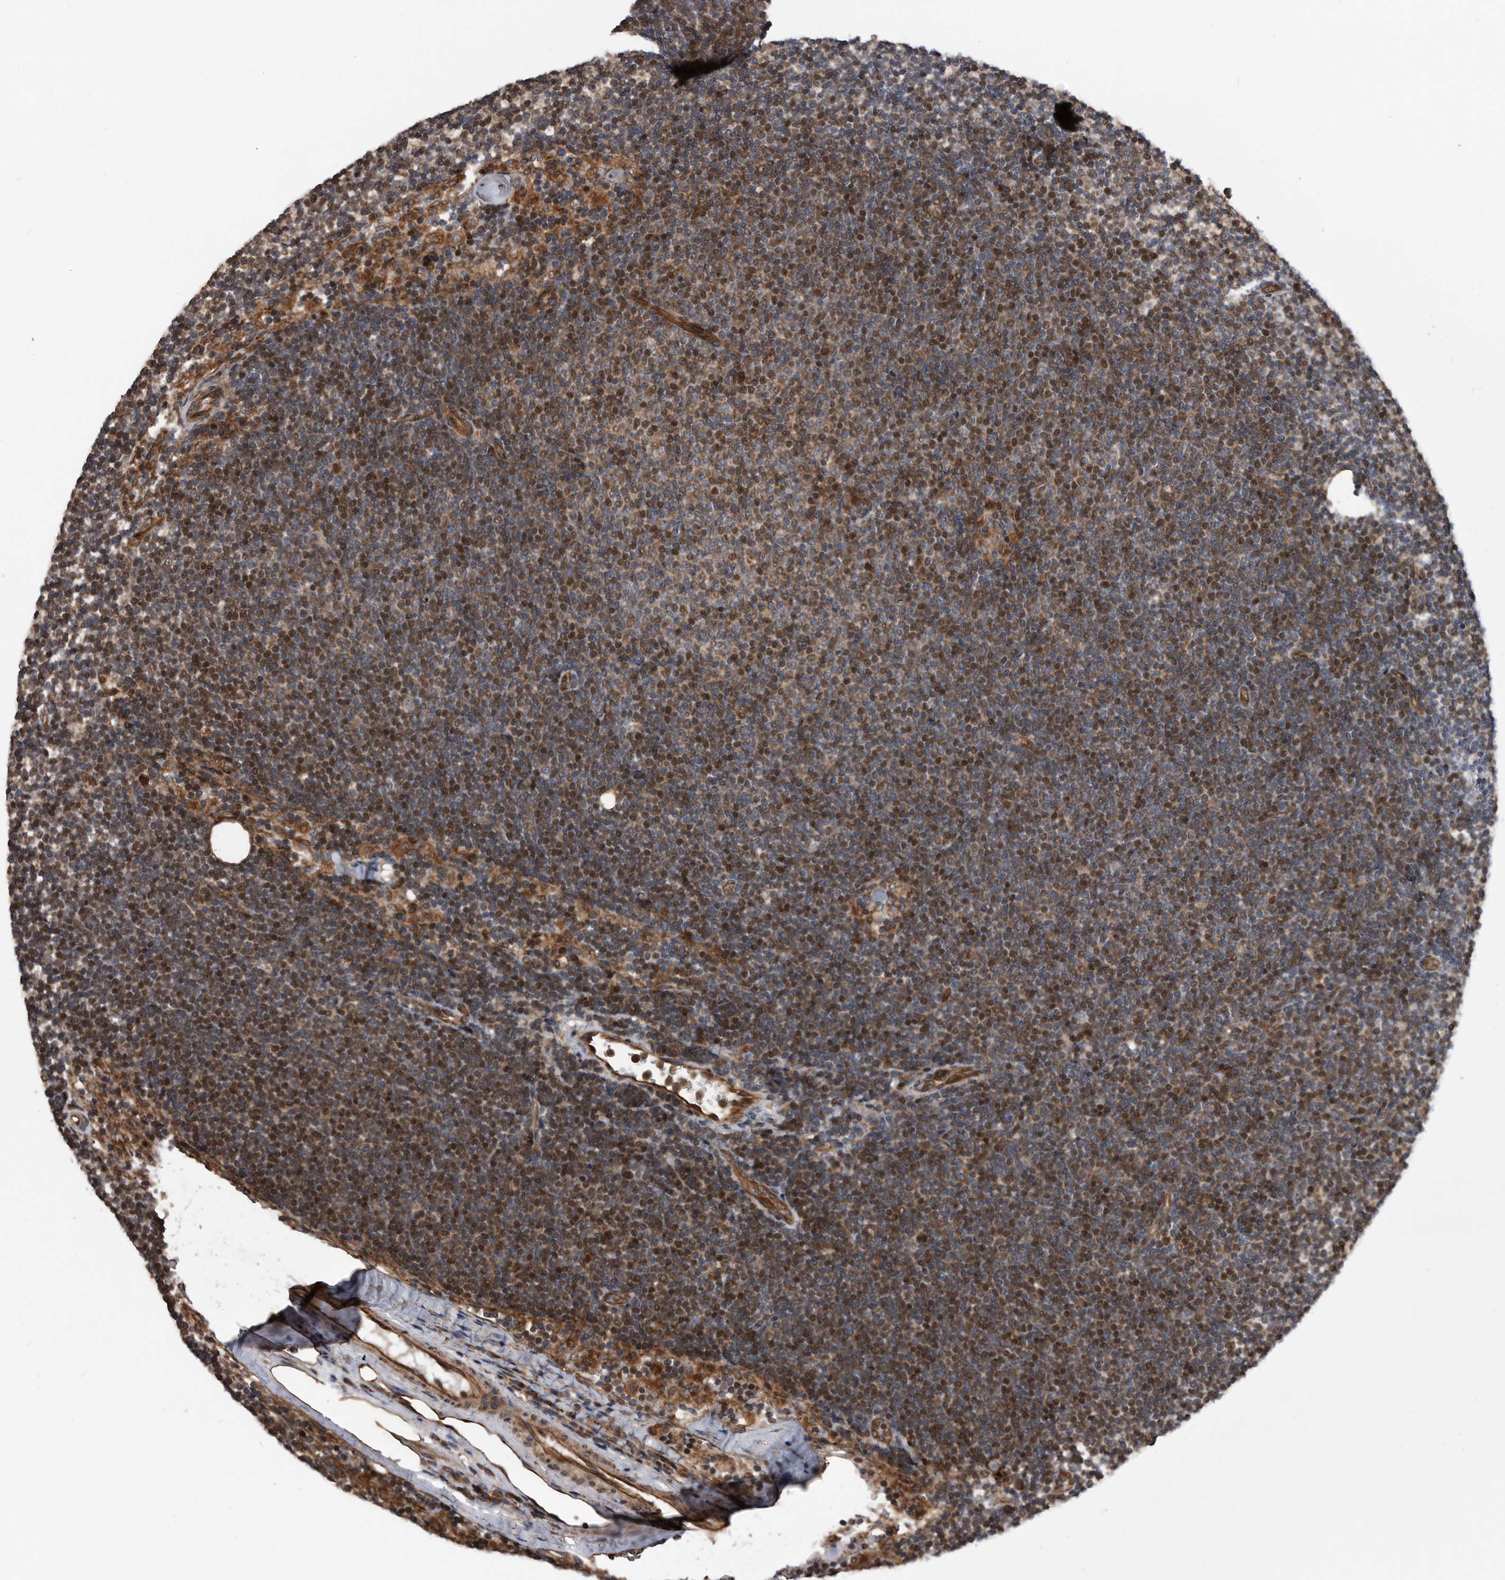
{"staining": {"intensity": "moderate", "quantity": "25%-75%", "location": "cytoplasmic/membranous"}, "tissue": "lymphoma", "cell_type": "Tumor cells", "image_type": "cancer", "snomed": [{"axis": "morphology", "description": "Malignant lymphoma, non-Hodgkin's type, Low grade"}, {"axis": "topography", "description": "Lymph node"}], "caption": "Immunohistochemistry of lymphoma exhibits medium levels of moderate cytoplasmic/membranous expression in about 25%-75% of tumor cells. The protein is stained brown, and the nuclei are stained in blue (DAB IHC with brightfield microscopy, high magnification).", "gene": "SERINC2", "patient": {"sex": "female", "age": 53}}